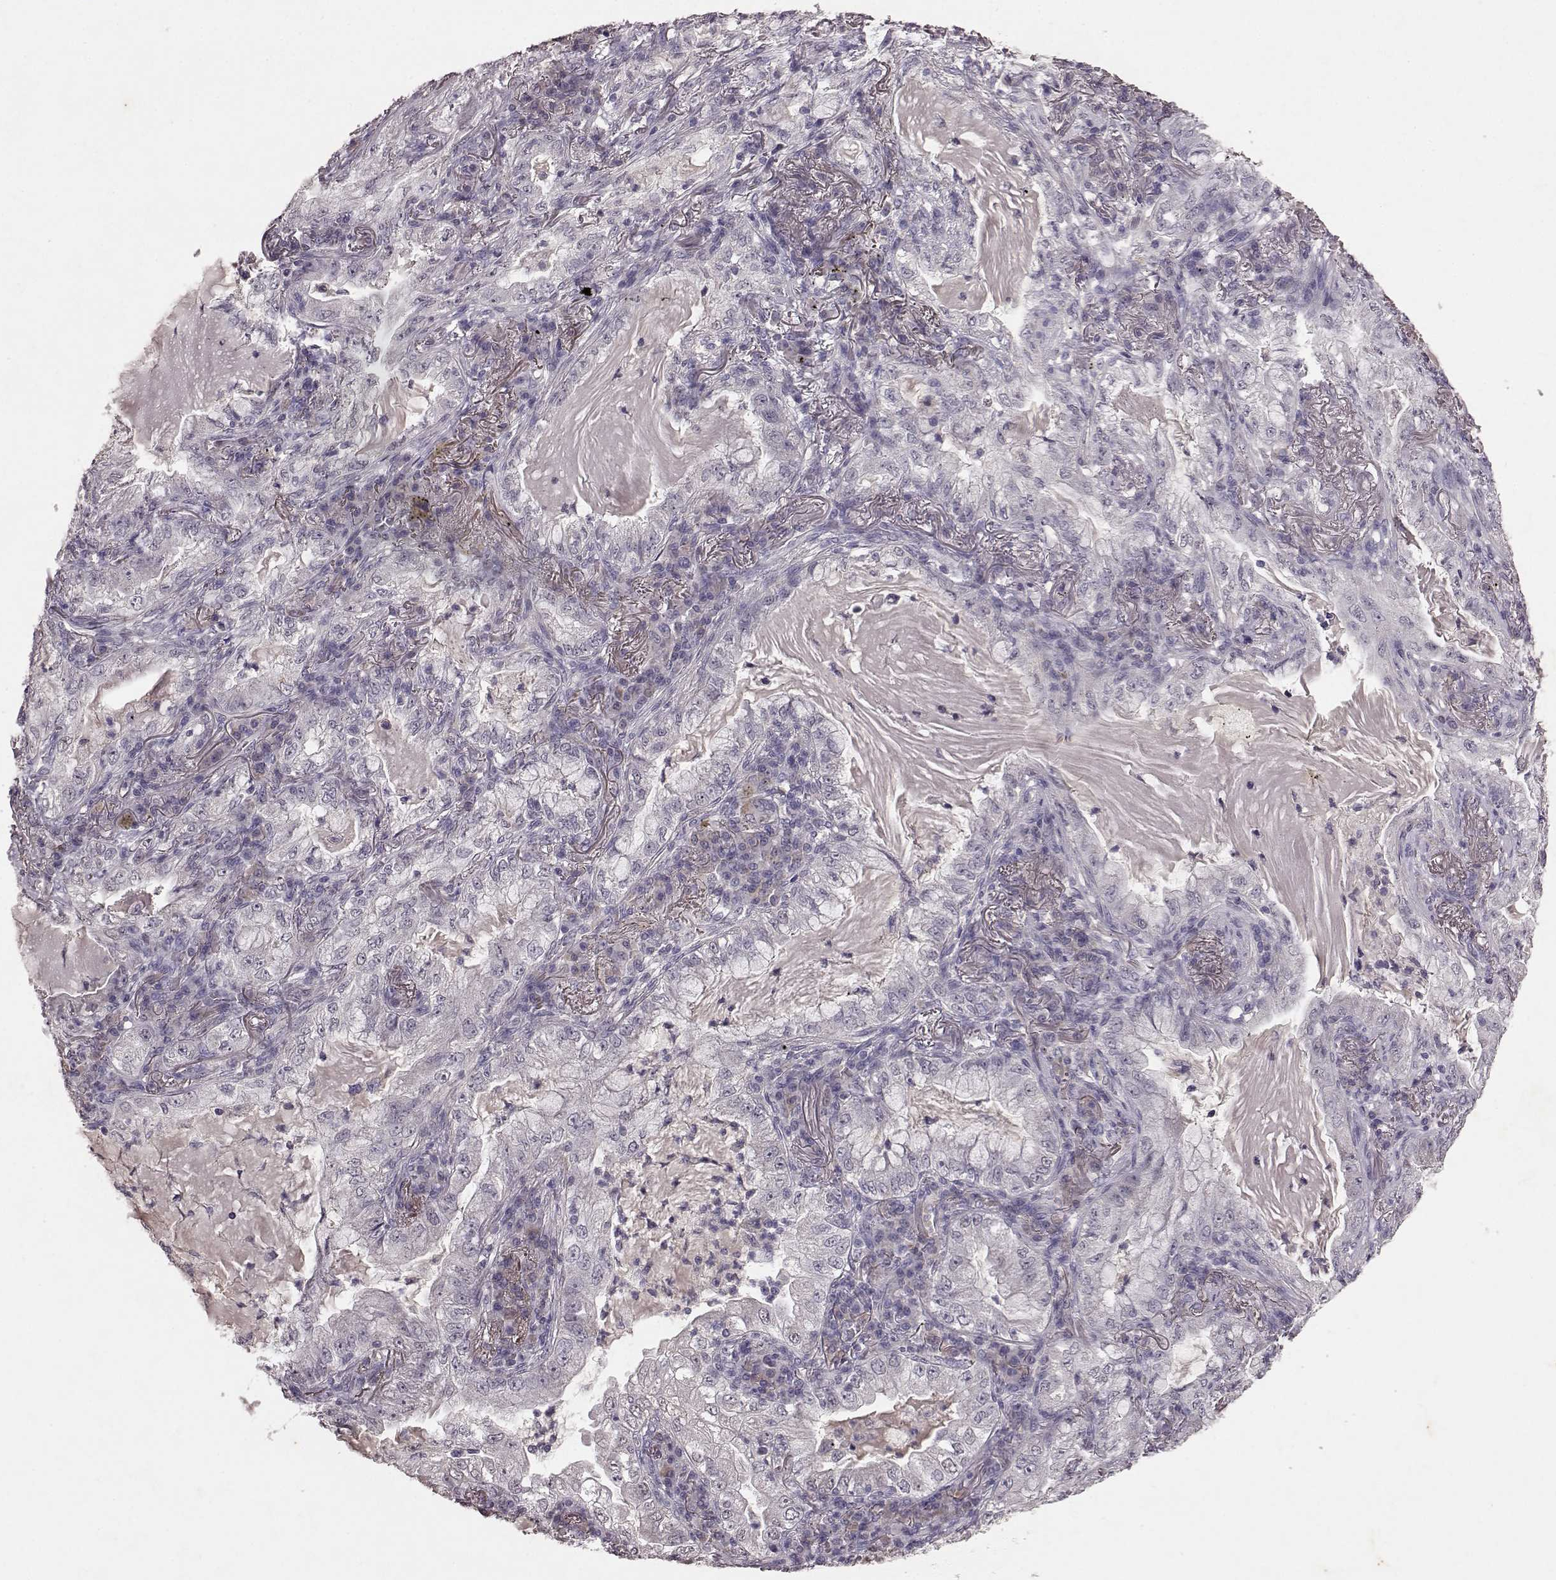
{"staining": {"intensity": "negative", "quantity": "none", "location": "none"}, "tissue": "lung cancer", "cell_type": "Tumor cells", "image_type": "cancer", "snomed": [{"axis": "morphology", "description": "Adenocarcinoma, NOS"}, {"axis": "topography", "description": "Lung"}], "caption": "Human adenocarcinoma (lung) stained for a protein using IHC reveals no expression in tumor cells.", "gene": "FRRS1L", "patient": {"sex": "female", "age": 73}}